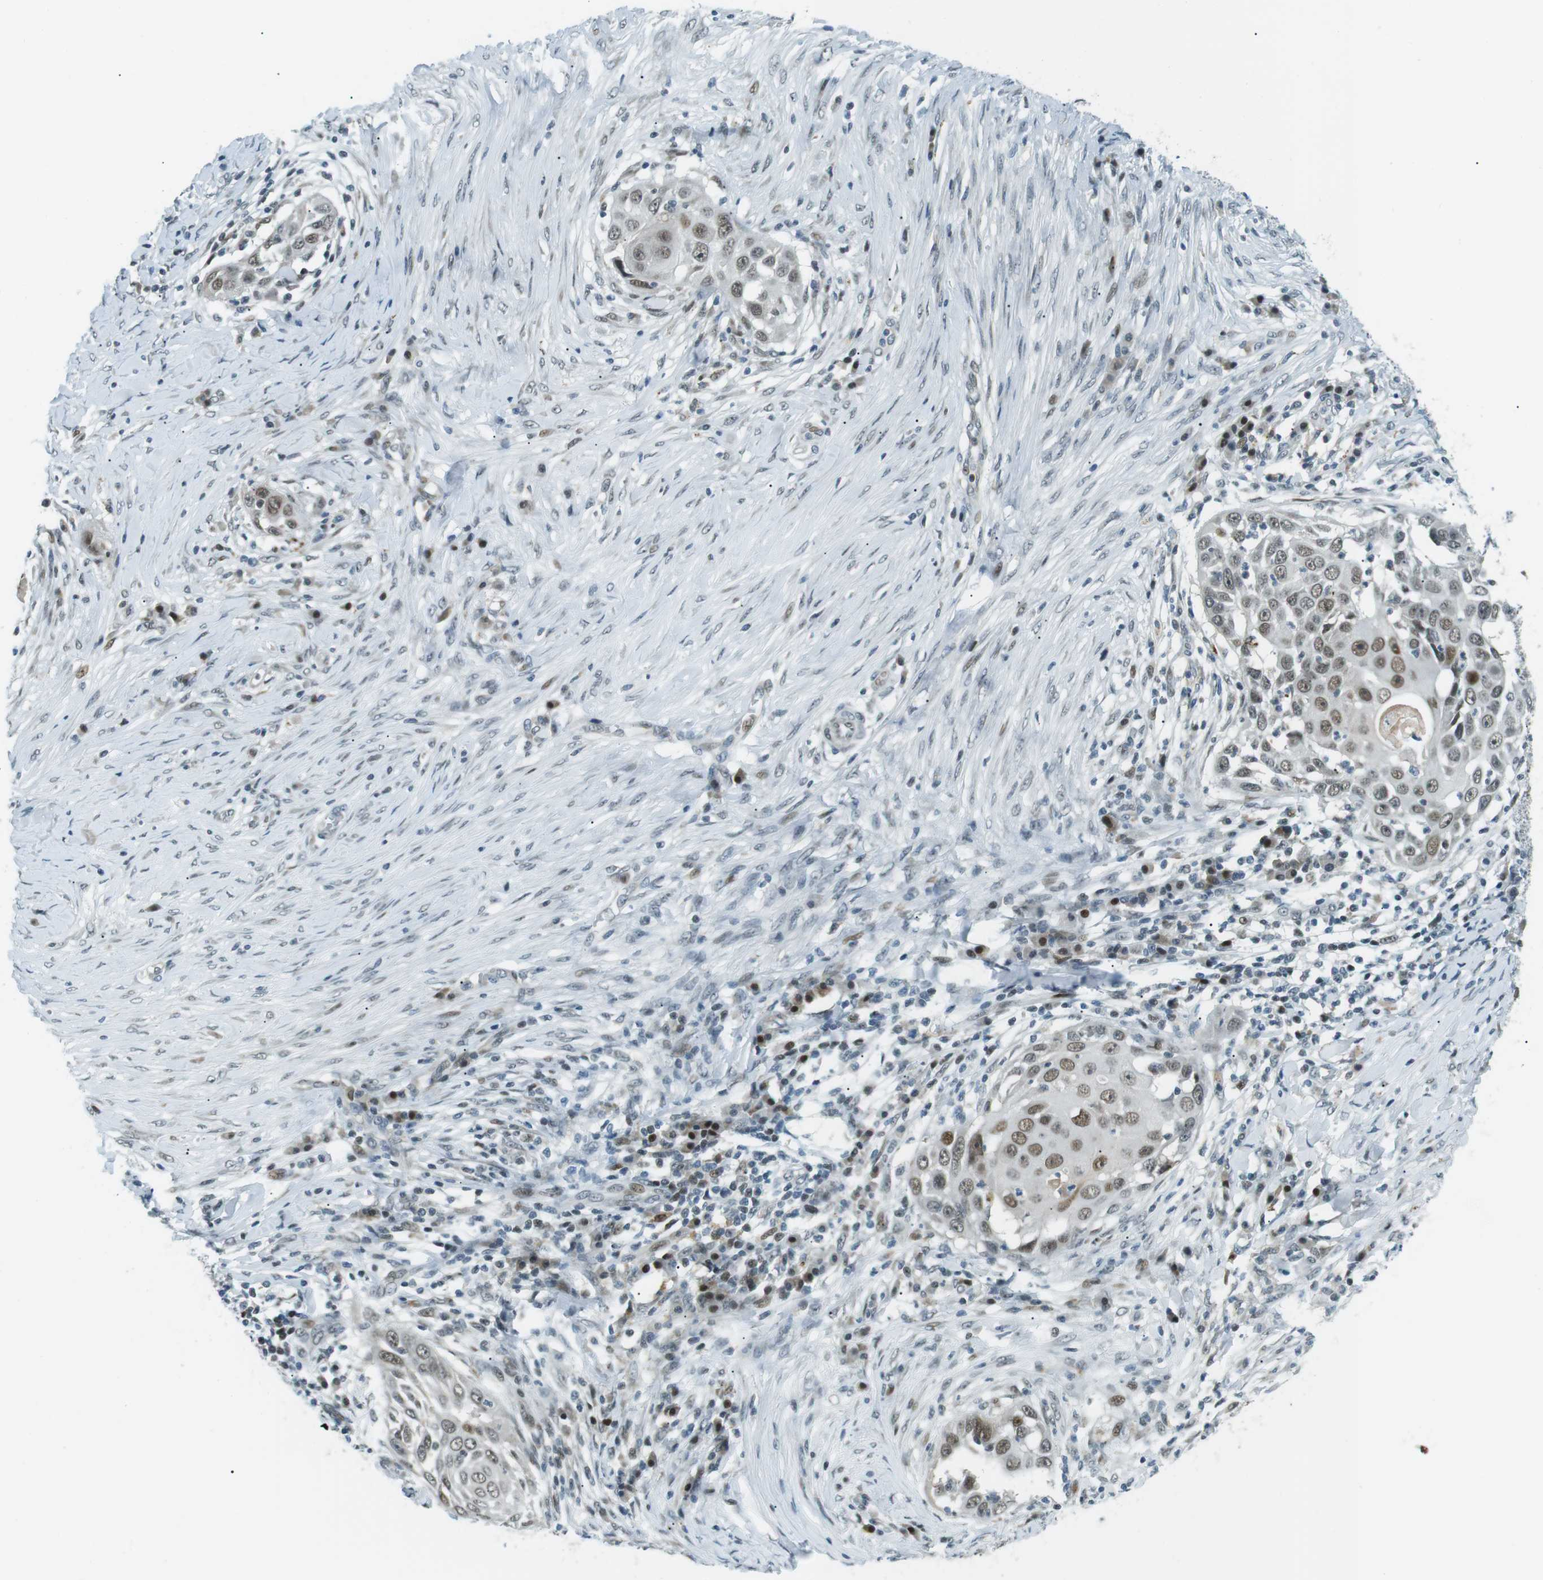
{"staining": {"intensity": "moderate", "quantity": ">75%", "location": "nuclear"}, "tissue": "skin cancer", "cell_type": "Tumor cells", "image_type": "cancer", "snomed": [{"axis": "morphology", "description": "Squamous cell carcinoma, NOS"}, {"axis": "topography", "description": "Skin"}], "caption": "Immunohistochemistry (IHC) photomicrograph of human skin cancer (squamous cell carcinoma) stained for a protein (brown), which demonstrates medium levels of moderate nuclear expression in about >75% of tumor cells.", "gene": "PJA1", "patient": {"sex": "female", "age": 44}}